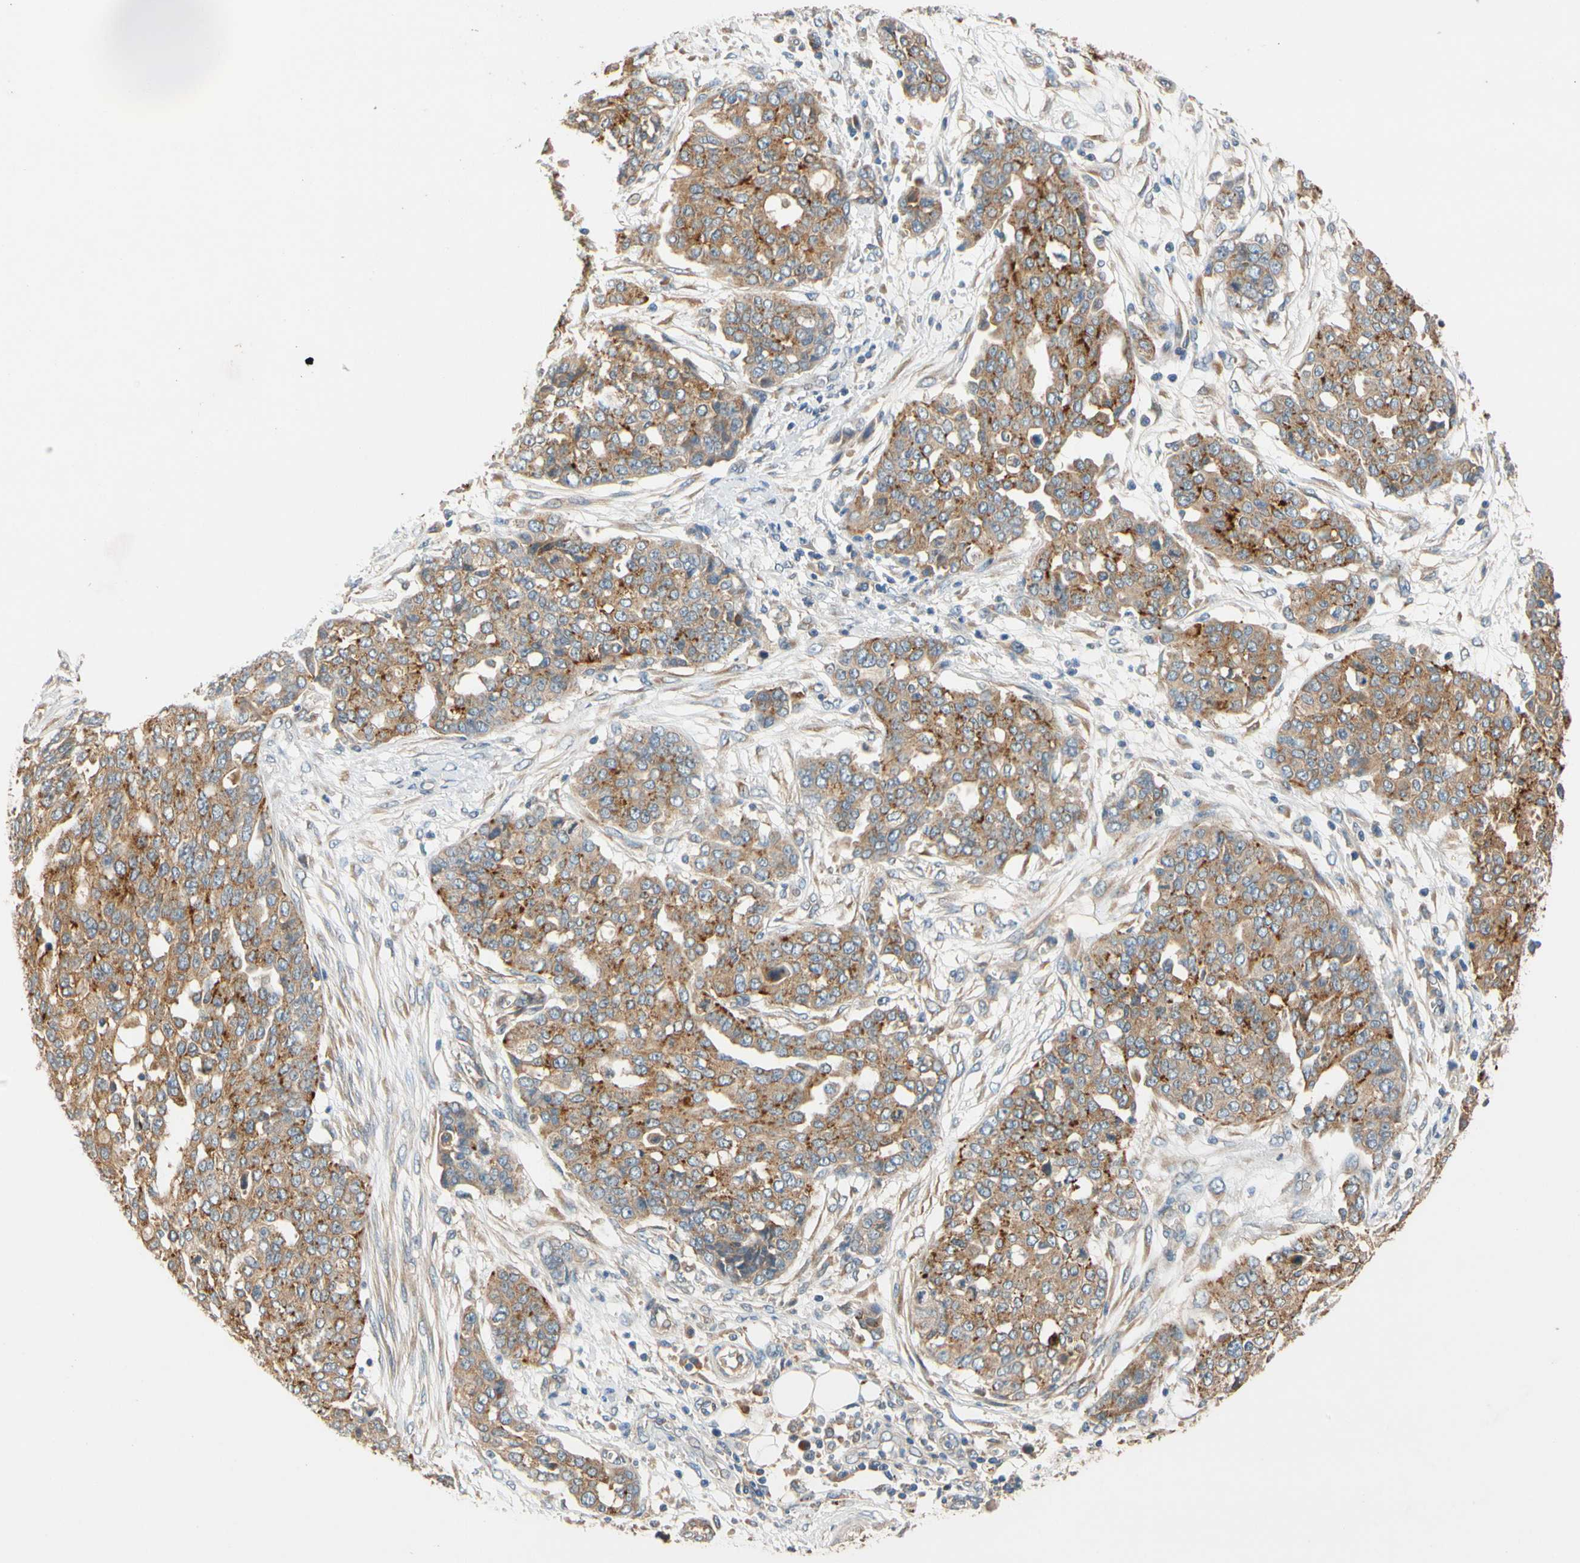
{"staining": {"intensity": "moderate", "quantity": "25%-75%", "location": "cytoplasmic/membranous"}, "tissue": "ovarian cancer", "cell_type": "Tumor cells", "image_type": "cancer", "snomed": [{"axis": "morphology", "description": "Cystadenocarcinoma, serous, NOS"}, {"axis": "topography", "description": "Soft tissue"}, {"axis": "topography", "description": "Ovary"}], "caption": "Moderate cytoplasmic/membranous expression is present in approximately 25%-75% of tumor cells in ovarian serous cystadenocarcinoma.", "gene": "USP46", "patient": {"sex": "female", "age": 57}}